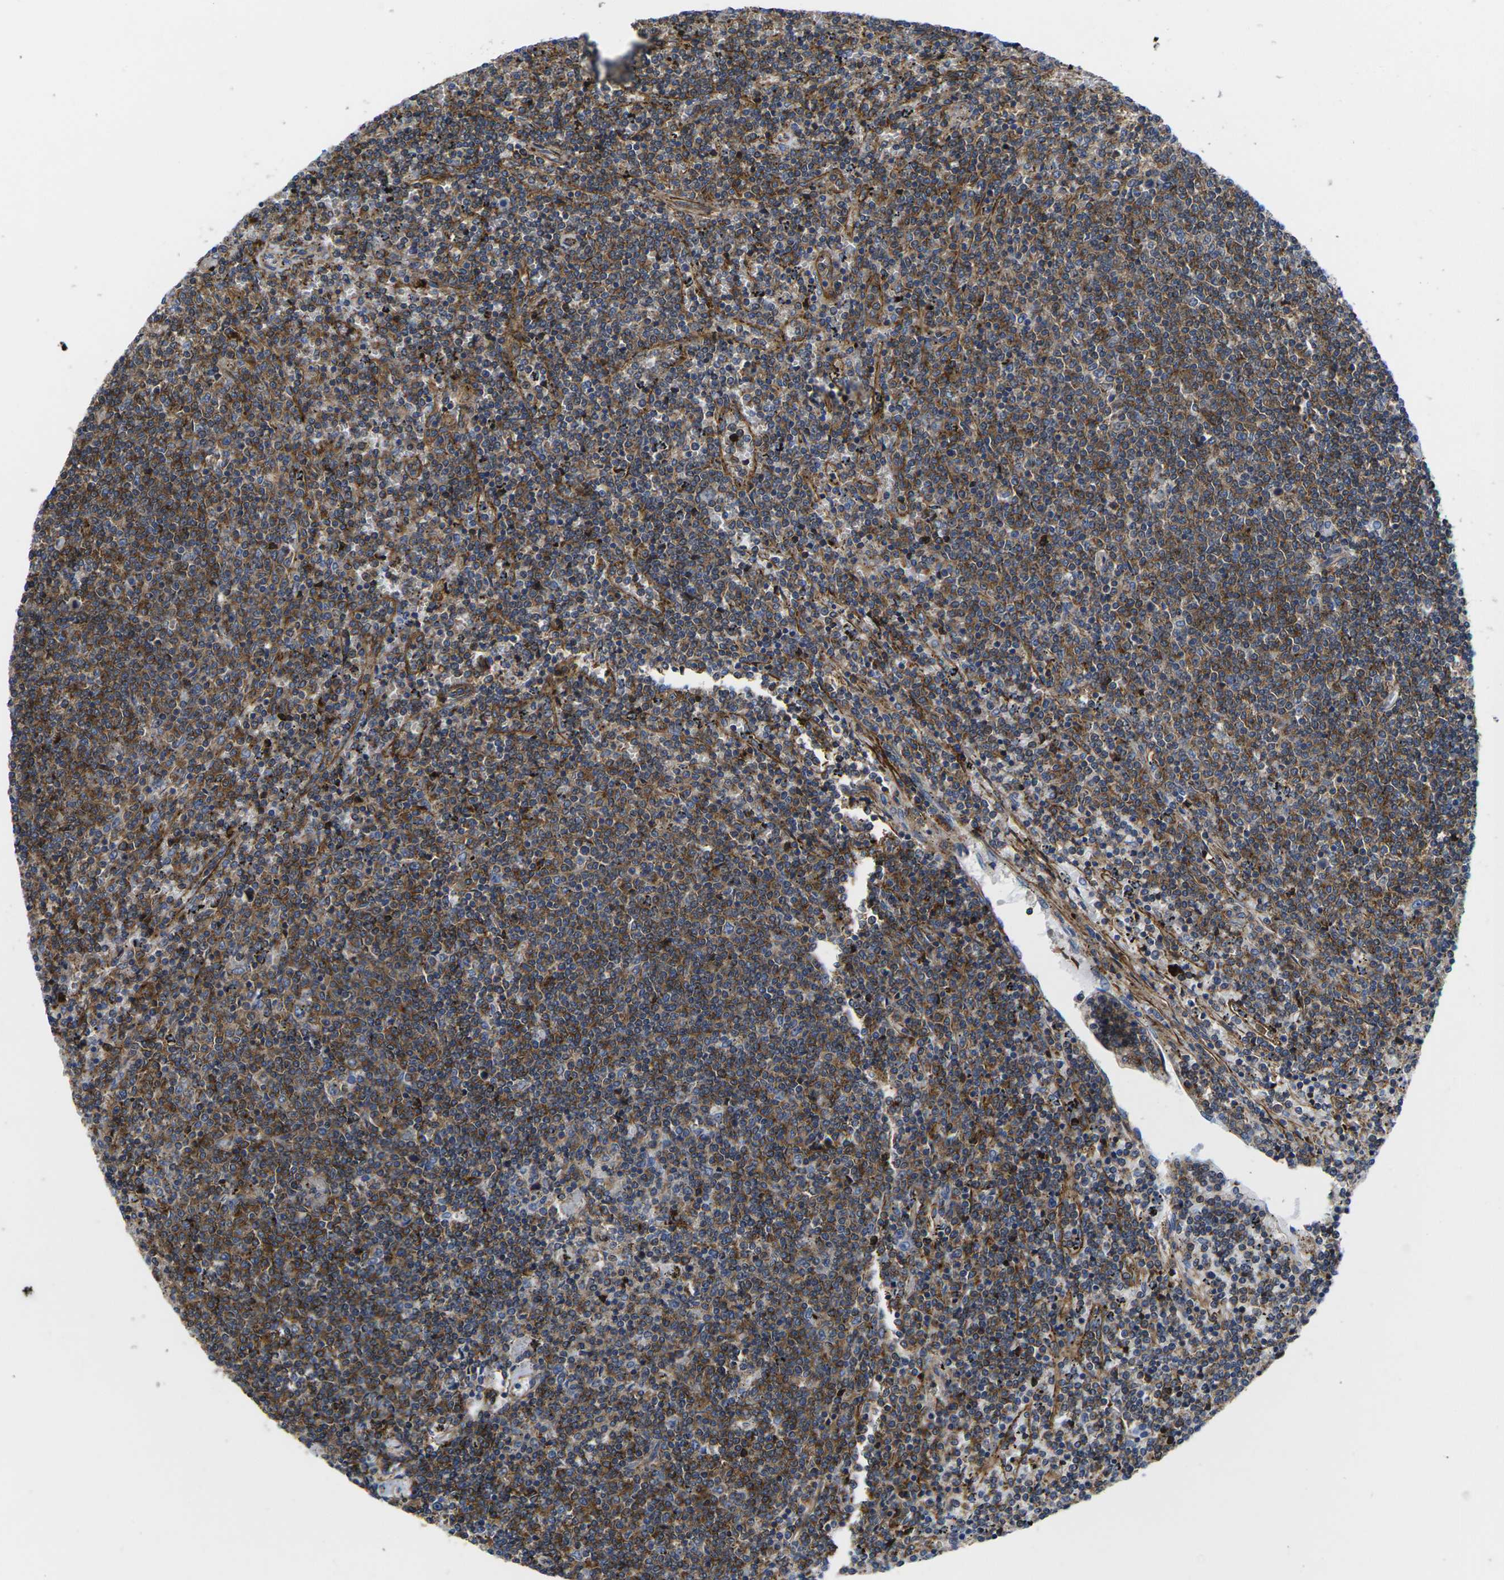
{"staining": {"intensity": "moderate", "quantity": ">75%", "location": "cytoplasmic/membranous"}, "tissue": "lymphoma", "cell_type": "Tumor cells", "image_type": "cancer", "snomed": [{"axis": "morphology", "description": "Malignant lymphoma, non-Hodgkin's type, Low grade"}, {"axis": "topography", "description": "Spleen"}], "caption": "Lymphoma stained for a protein (brown) reveals moderate cytoplasmic/membranous positive positivity in approximately >75% of tumor cells.", "gene": "GPR4", "patient": {"sex": "female", "age": 50}}